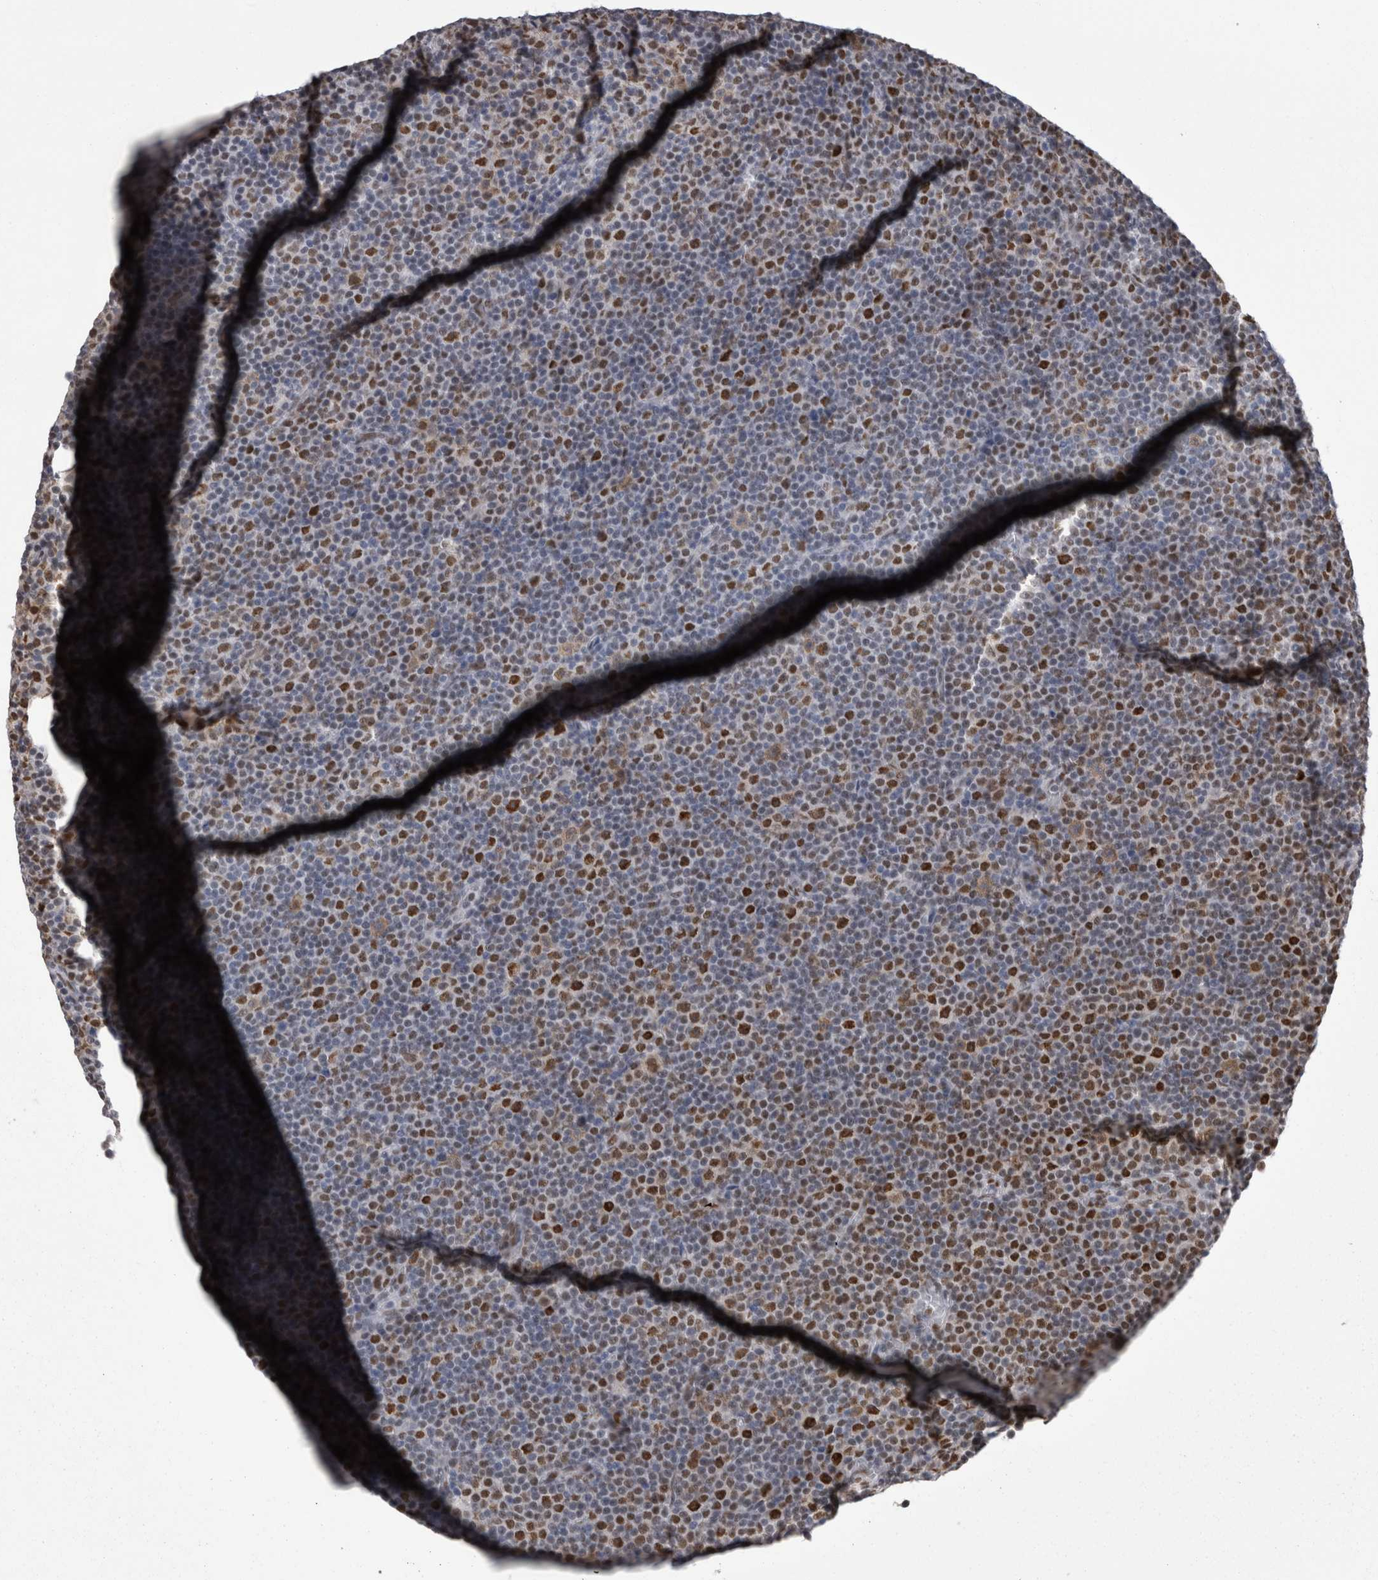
{"staining": {"intensity": "strong", "quantity": "25%-75%", "location": "nuclear"}, "tissue": "lymphoma", "cell_type": "Tumor cells", "image_type": "cancer", "snomed": [{"axis": "morphology", "description": "Malignant lymphoma, non-Hodgkin's type, Low grade"}, {"axis": "topography", "description": "Lymph node"}], "caption": "IHC staining of malignant lymphoma, non-Hodgkin's type (low-grade), which demonstrates high levels of strong nuclear positivity in approximately 25%-75% of tumor cells indicating strong nuclear protein staining. The staining was performed using DAB (3,3'-diaminobenzidine) (brown) for protein detection and nuclei were counterstained in hematoxylin (blue).", "gene": "C1orf54", "patient": {"sex": "female", "age": 67}}